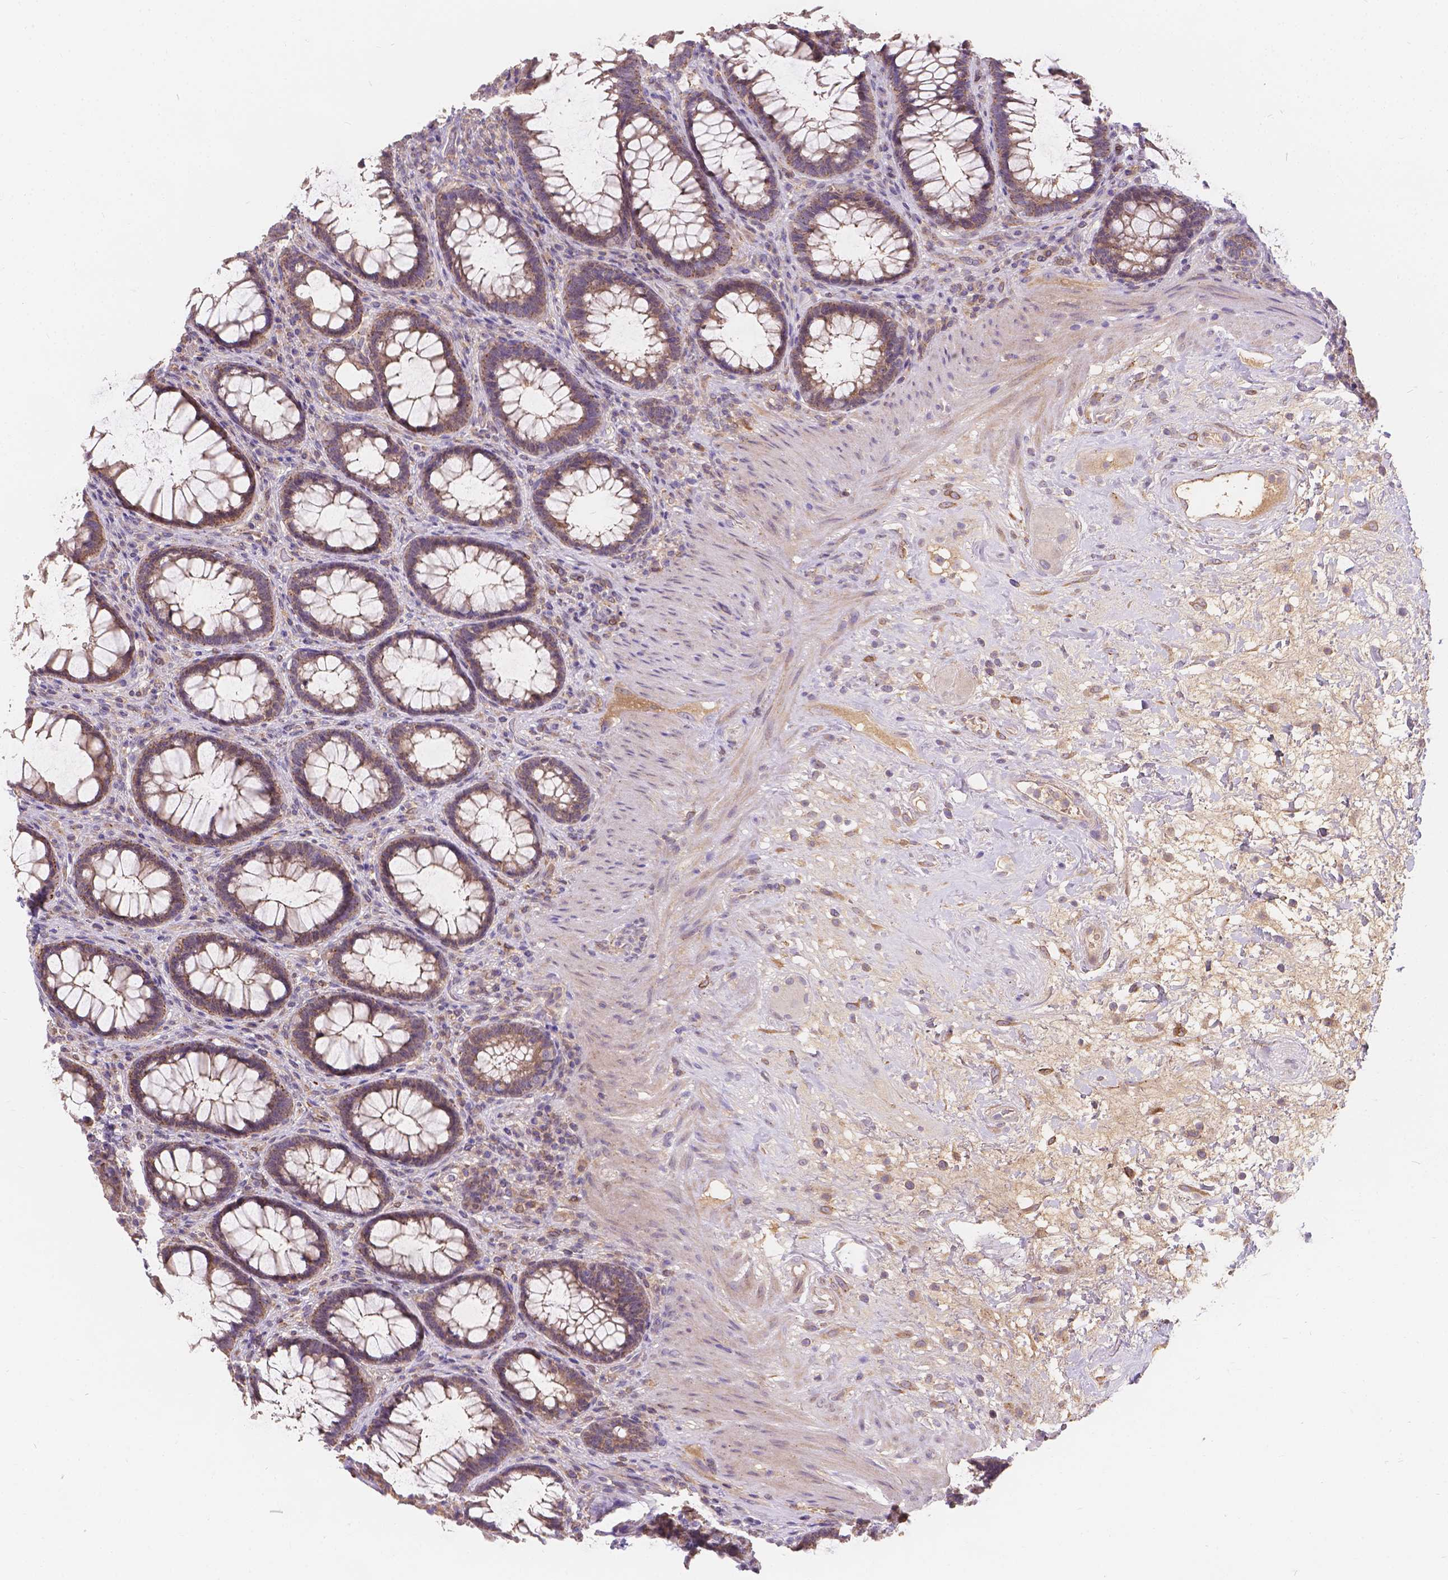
{"staining": {"intensity": "strong", "quantity": "25%-75%", "location": "cytoplasmic/membranous"}, "tissue": "rectum", "cell_type": "Glandular cells", "image_type": "normal", "snomed": [{"axis": "morphology", "description": "Normal tissue, NOS"}, {"axis": "topography", "description": "Rectum"}], "caption": "Strong cytoplasmic/membranous staining for a protein is identified in approximately 25%-75% of glandular cells of unremarkable rectum using immunohistochemistry (IHC).", "gene": "CDK10", "patient": {"sex": "male", "age": 72}}